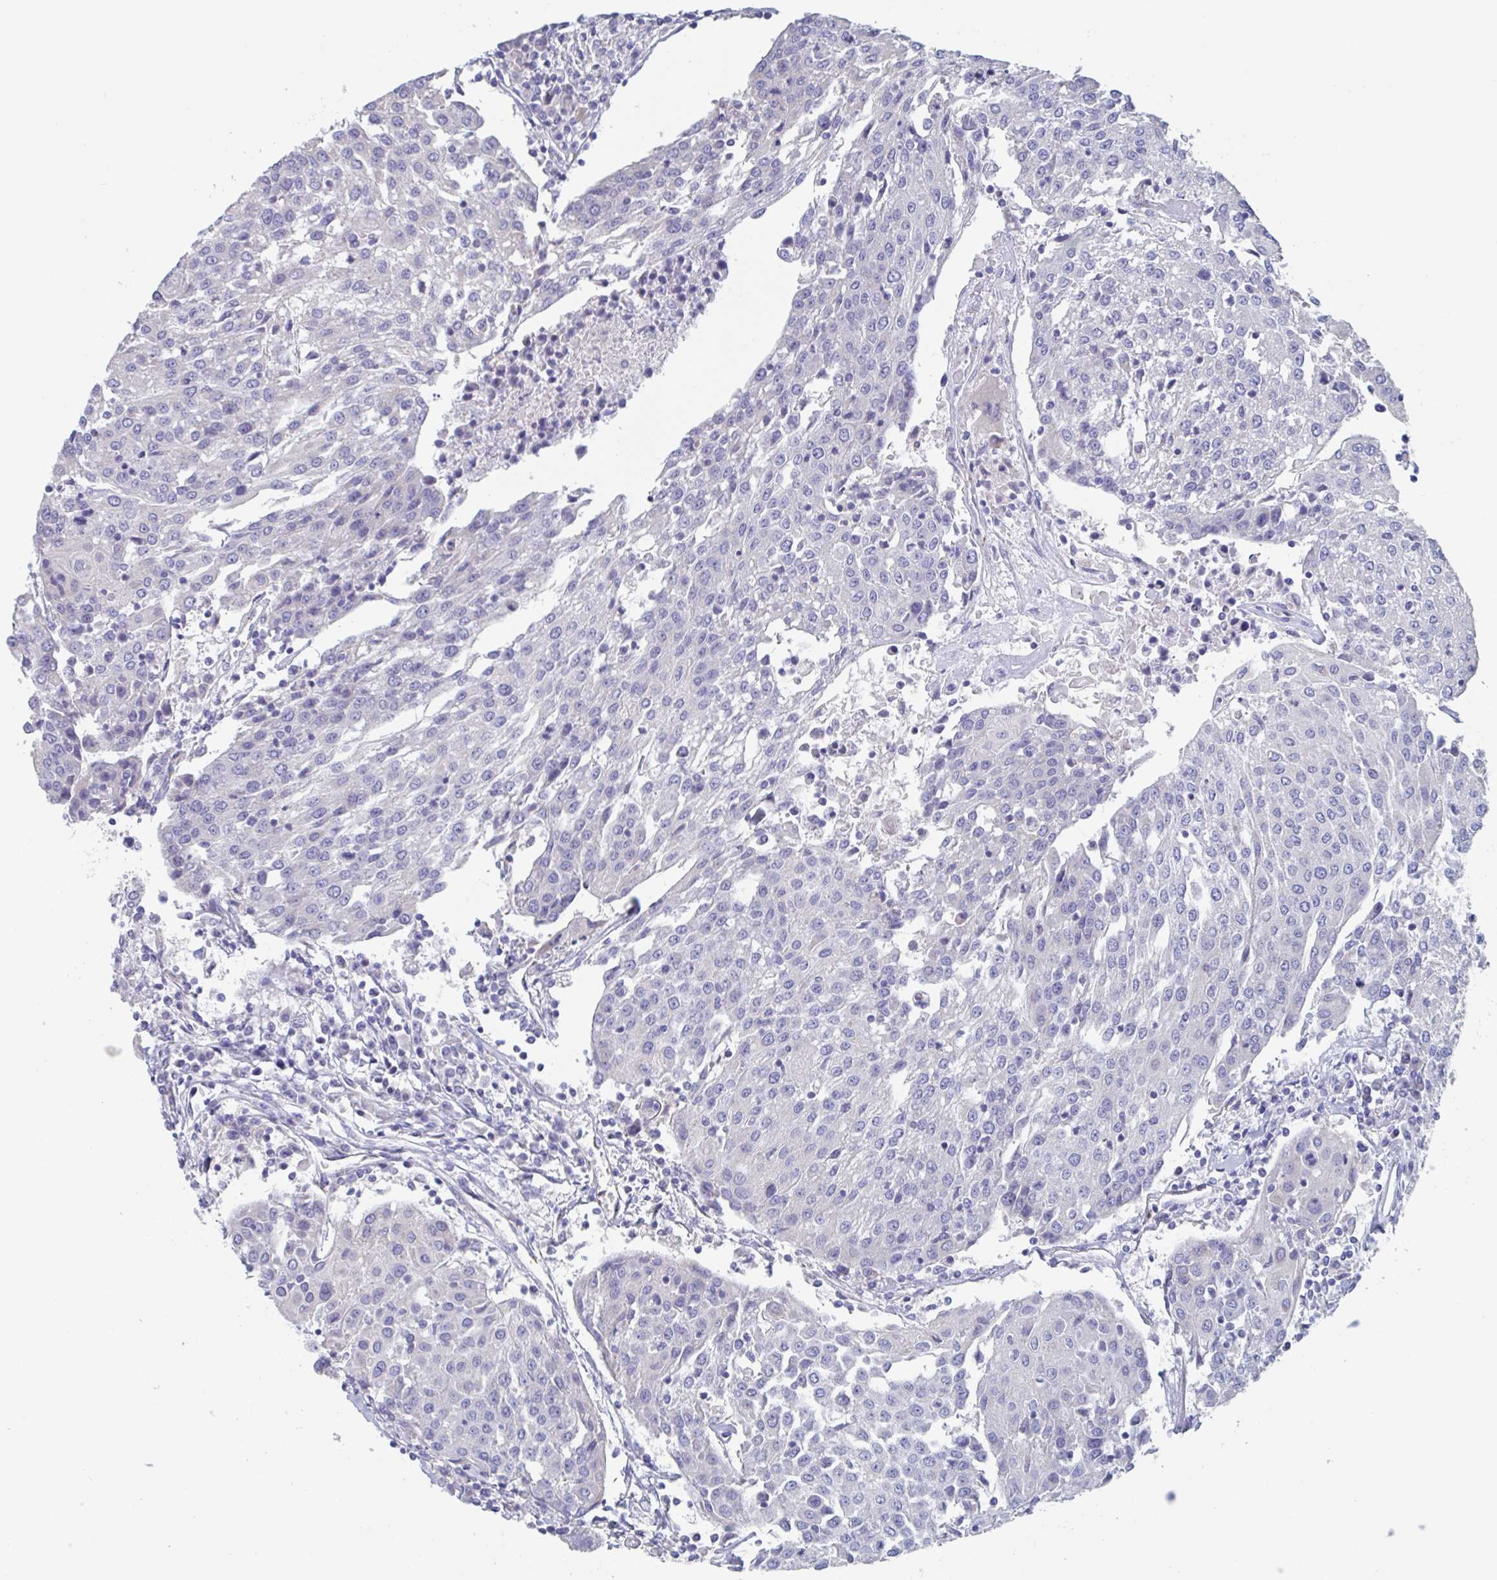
{"staining": {"intensity": "negative", "quantity": "none", "location": "none"}, "tissue": "urothelial cancer", "cell_type": "Tumor cells", "image_type": "cancer", "snomed": [{"axis": "morphology", "description": "Urothelial carcinoma, High grade"}, {"axis": "topography", "description": "Urinary bladder"}], "caption": "Tumor cells are negative for protein expression in human urothelial cancer.", "gene": "ABHD16A", "patient": {"sex": "female", "age": 85}}